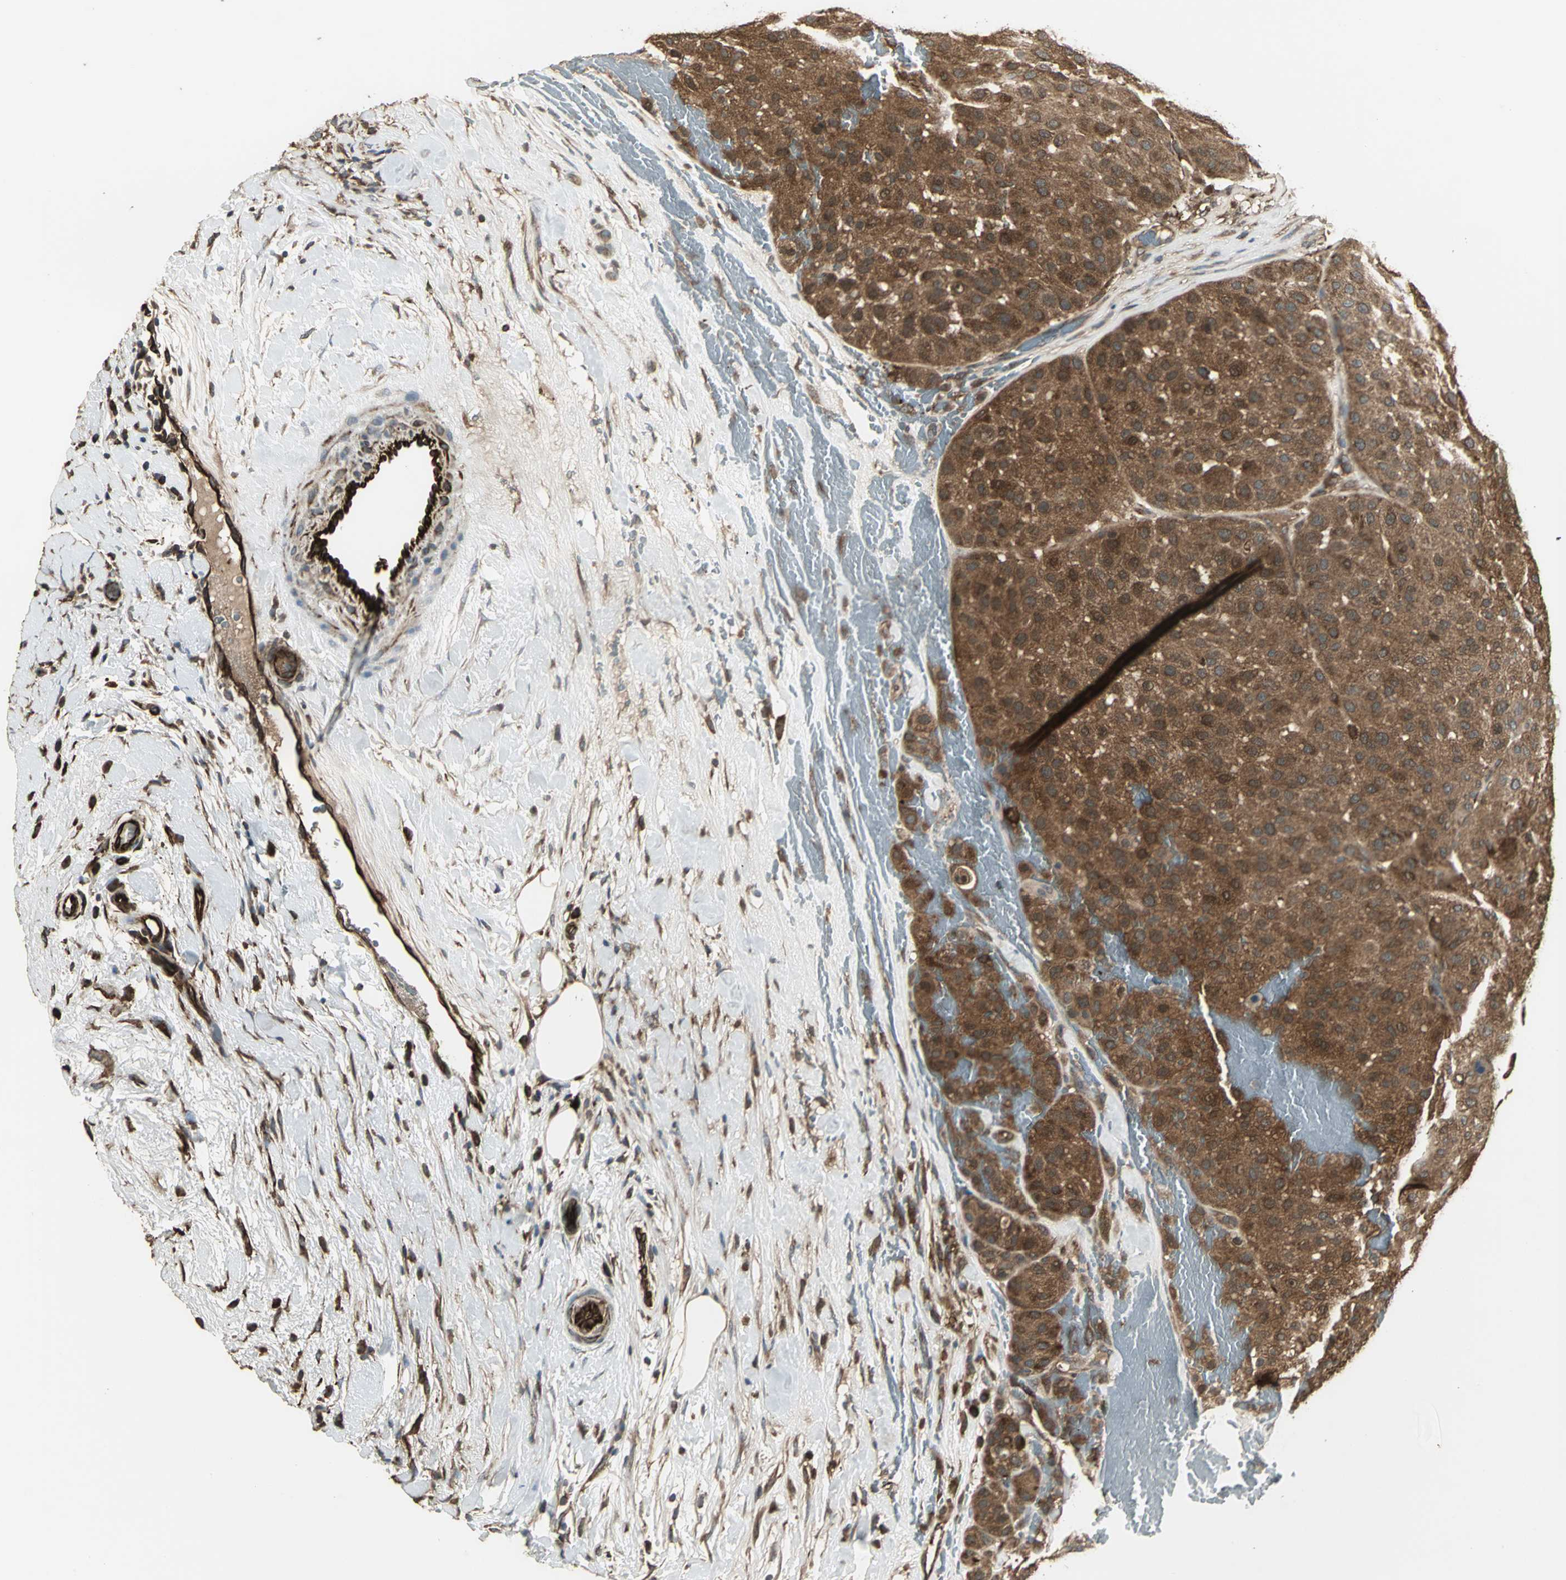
{"staining": {"intensity": "moderate", "quantity": ">75%", "location": "cytoplasmic/membranous"}, "tissue": "melanoma", "cell_type": "Tumor cells", "image_type": "cancer", "snomed": [{"axis": "morphology", "description": "Normal tissue, NOS"}, {"axis": "morphology", "description": "Malignant melanoma, Metastatic site"}, {"axis": "topography", "description": "Skin"}], "caption": "Malignant melanoma (metastatic site) tissue shows moderate cytoplasmic/membranous staining in approximately >75% of tumor cells, visualized by immunohistochemistry.", "gene": "PRXL2B", "patient": {"sex": "male", "age": 41}}